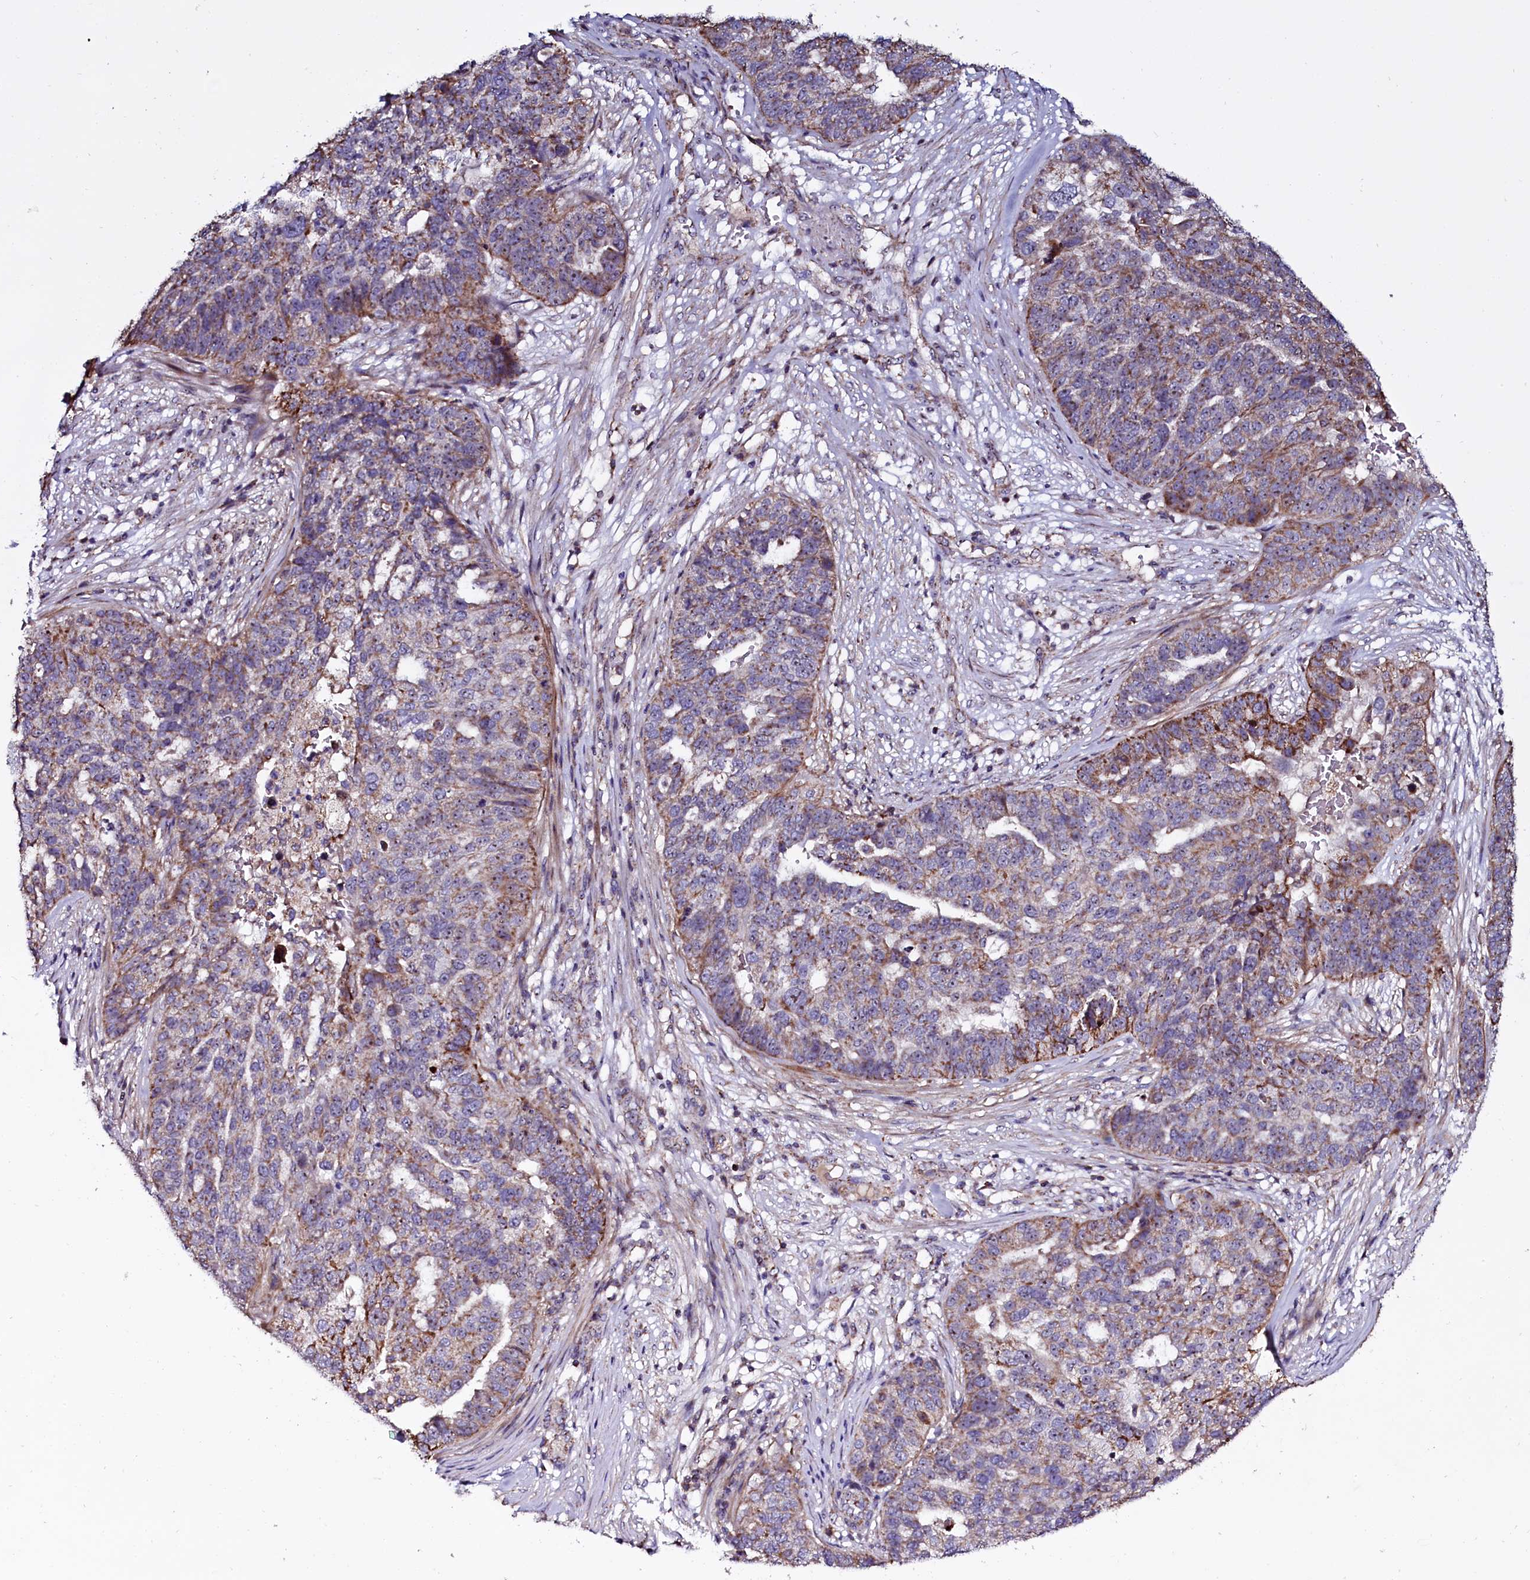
{"staining": {"intensity": "moderate", "quantity": "25%-75%", "location": "cytoplasmic/membranous,nuclear"}, "tissue": "ovarian cancer", "cell_type": "Tumor cells", "image_type": "cancer", "snomed": [{"axis": "morphology", "description": "Cystadenocarcinoma, serous, NOS"}, {"axis": "topography", "description": "Ovary"}], "caption": "Brown immunohistochemical staining in human ovarian serous cystadenocarcinoma demonstrates moderate cytoplasmic/membranous and nuclear expression in approximately 25%-75% of tumor cells. (IHC, brightfield microscopy, high magnification).", "gene": "NAA80", "patient": {"sex": "female", "age": 59}}